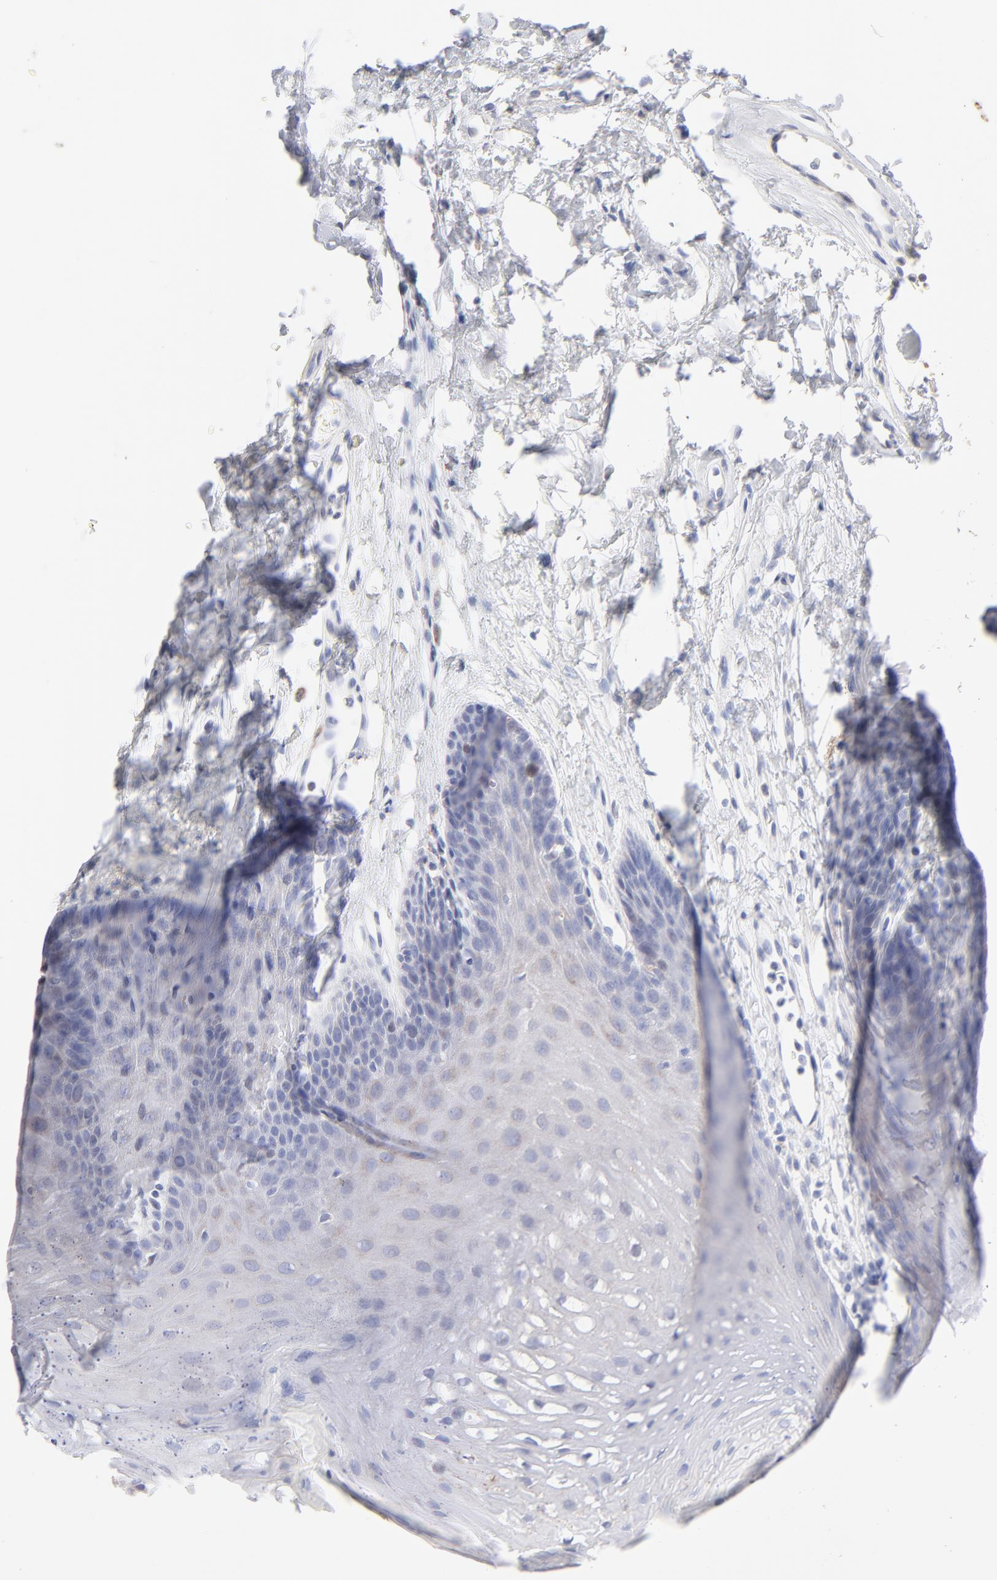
{"staining": {"intensity": "negative", "quantity": "none", "location": "none"}, "tissue": "oral mucosa", "cell_type": "Squamous epithelial cells", "image_type": "normal", "snomed": [{"axis": "morphology", "description": "Normal tissue, NOS"}, {"axis": "topography", "description": "Oral tissue"}], "caption": "Immunohistochemistry image of normal oral mucosa stained for a protein (brown), which reveals no expression in squamous epithelial cells.", "gene": "TST", "patient": {"sex": "male", "age": 62}}